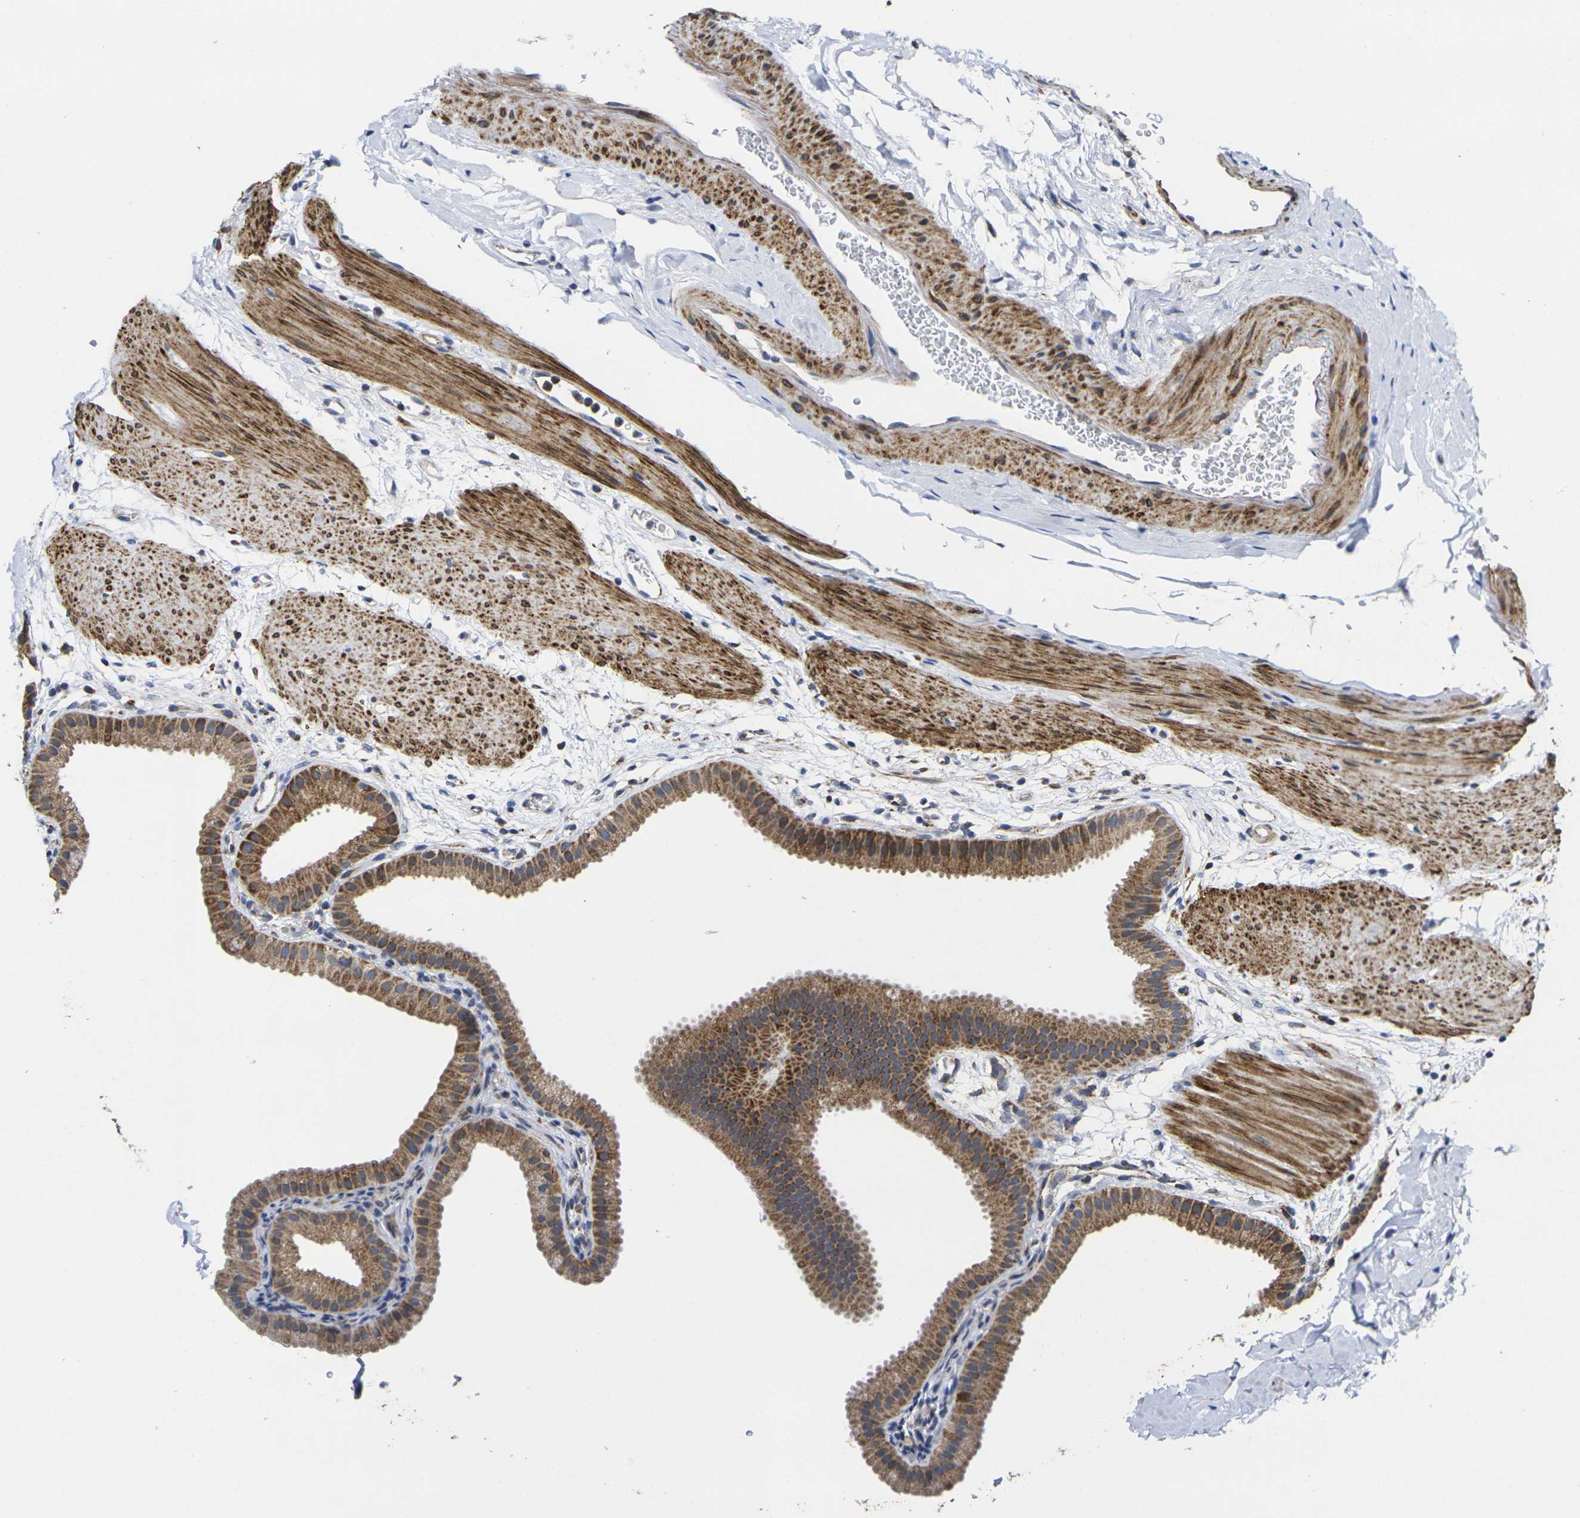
{"staining": {"intensity": "moderate", "quantity": ">75%", "location": "cytoplasmic/membranous"}, "tissue": "gallbladder", "cell_type": "Glandular cells", "image_type": "normal", "snomed": [{"axis": "morphology", "description": "Normal tissue, NOS"}, {"axis": "topography", "description": "Gallbladder"}], "caption": "There is medium levels of moderate cytoplasmic/membranous expression in glandular cells of normal gallbladder, as demonstrated by immunohistochemical staining (brown color).", "gene": "P2RY11", "patient": {"sex": "female", "age": 64}}